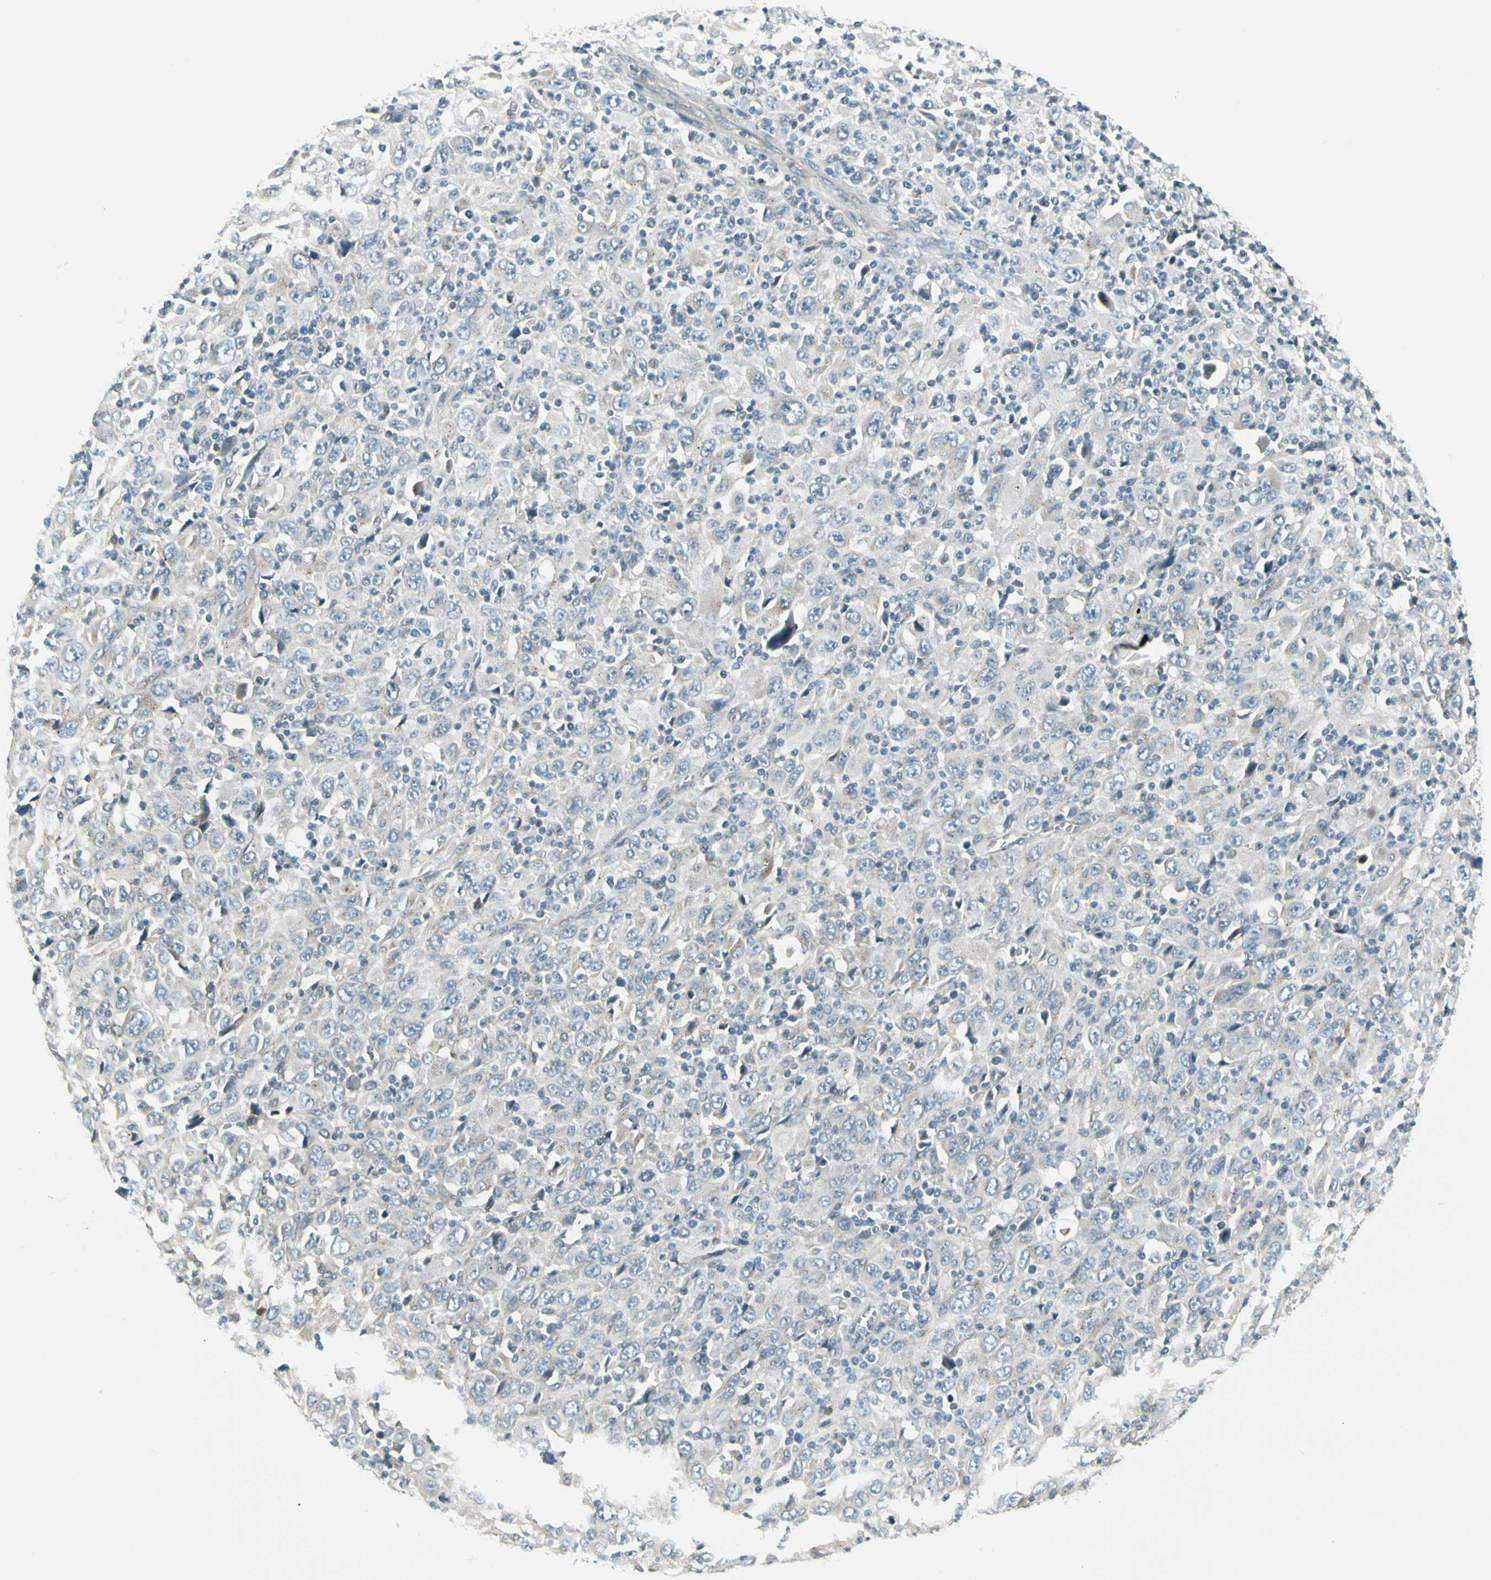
{"staining": {"intensity": "negative", "quantity": "none", "location": "none"}, "tissue": "melanoma", "cell_type": "Tumor cells", "image_type": "cancer", "snomed": [{"axis": "morphology", "description": "Malignant melanoma, Metastatic site"}, {"axis": "topography", "description": "Skin"}], "caption": "High magnification brightfield microscopy of malignant melanoma (metastatic site) stained with DAB (brown) and counterstained with hematoxylin (blue): tumor cells show no significant staining. (DAB (3,3'-diaminobenzidine) immunohistochemistry (IHC) visualized using brightfield microscopy, high magnification).", "gene": "BNIP1", "patient": {"sex": "female", "age": 56}}